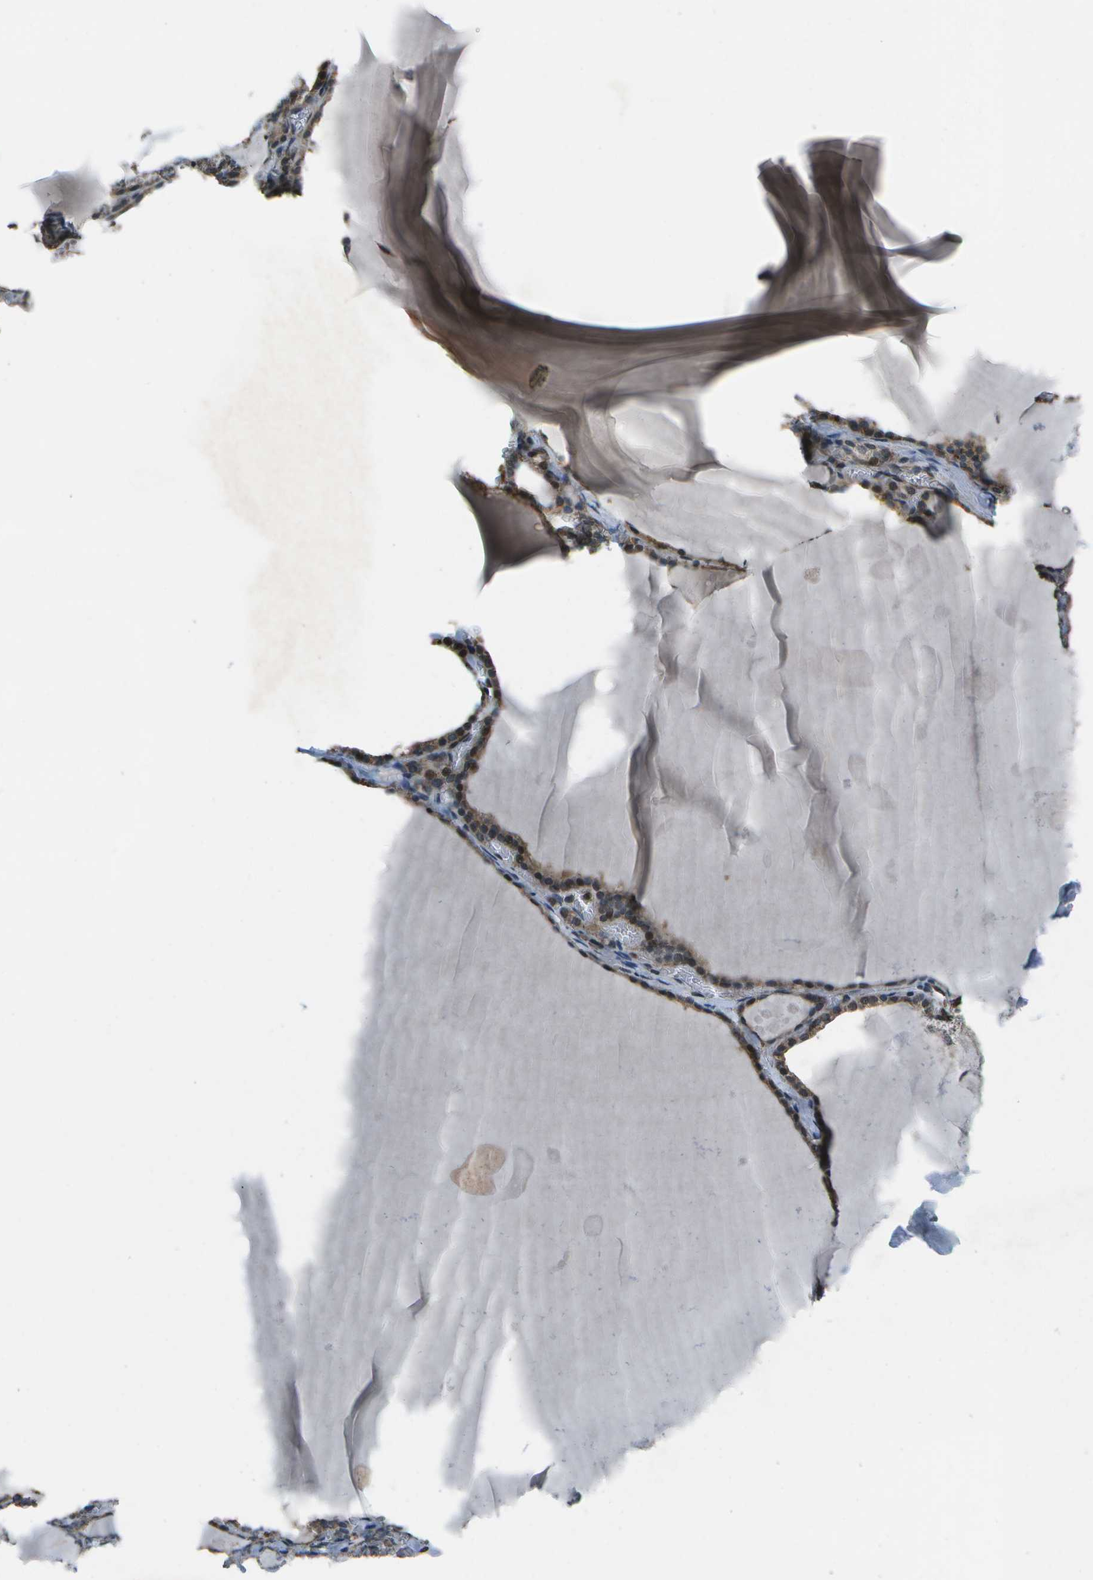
{"staining": {"intensity": "strong", "quantity": "25%-75%", "location": "cytoplasmic/membranous,nuclear"}, "tissue": "thyroid gland", "cell_type": "Glandular cells", "image_type": "normal", "snomed": [{"axis": "morphology", "description": "Normal tissue, NOS"}, {"axis": "topography", "description": "Thyroid gland"}], "caption": "Thyroid gland stained with a brown dye shows strong cytoplasmic/membranous,nuclear positive expression in approximately 25%-75% of glandular cells.", "gene": "EIF2AK1", "patient": {"sex": "male", "age": 56}}